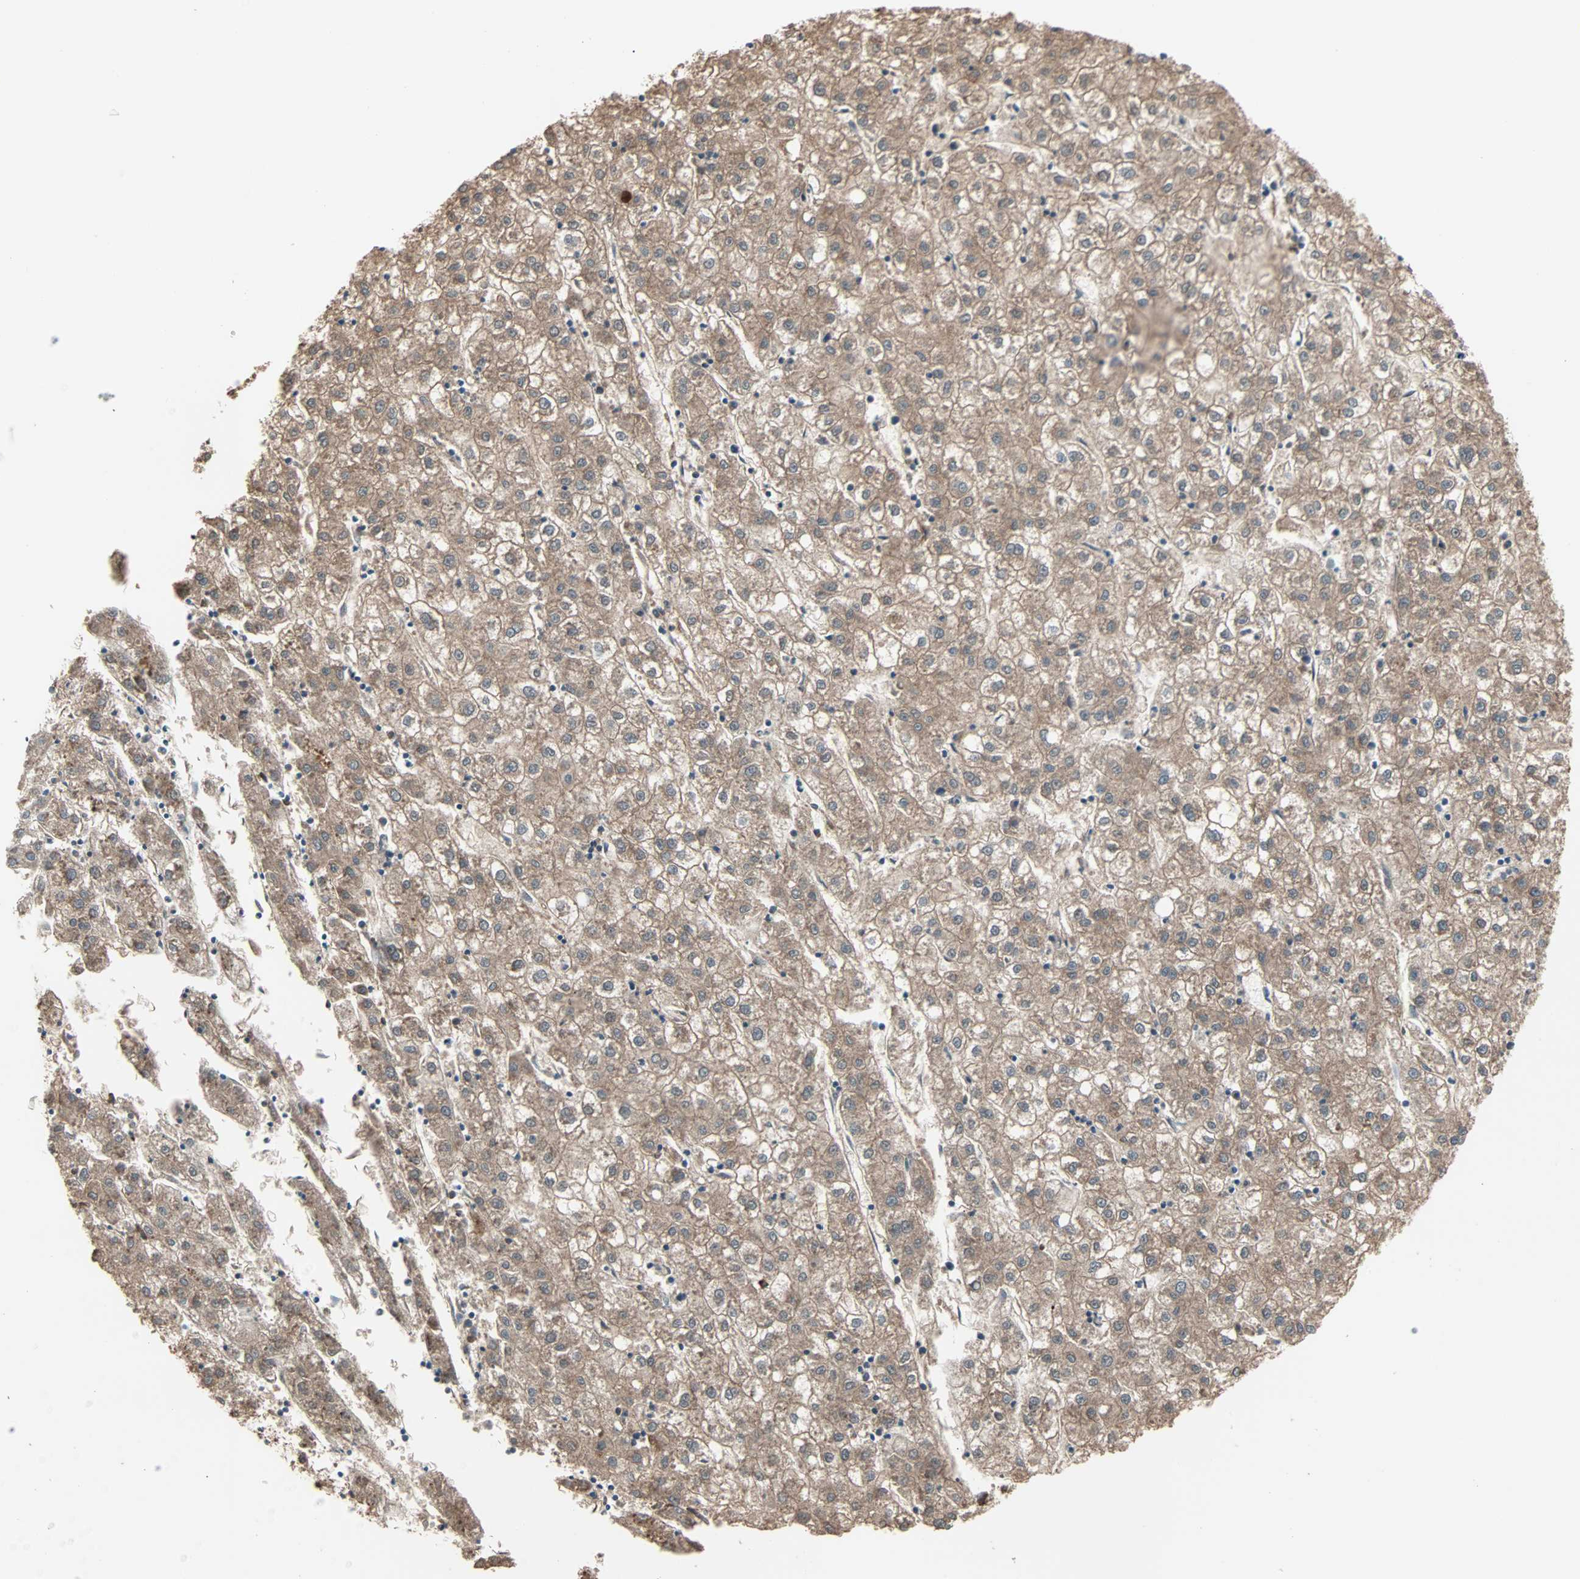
{"staining": {"intensity": "moderate", "quantity": ">75%", "location": "cytoplasmic/membranous"}, "tissue": "liver cancer", "cell_type": "Tumor cells", "image_type": "cancer", "snomed": [{"axis": "morphology", "description": "Carcinoma, Hepatocellular, NOS"}, {"axis": "topography", "description": "Liver"}], "caption": "Liver hepatocellular carcinoma stained for a protein (brown) displays moderate cytoplasmic/membranous positive staining in about >75% of tumor cells.", "gene": "GALNT3", "patient": {"sex": "male", "age": 72}}